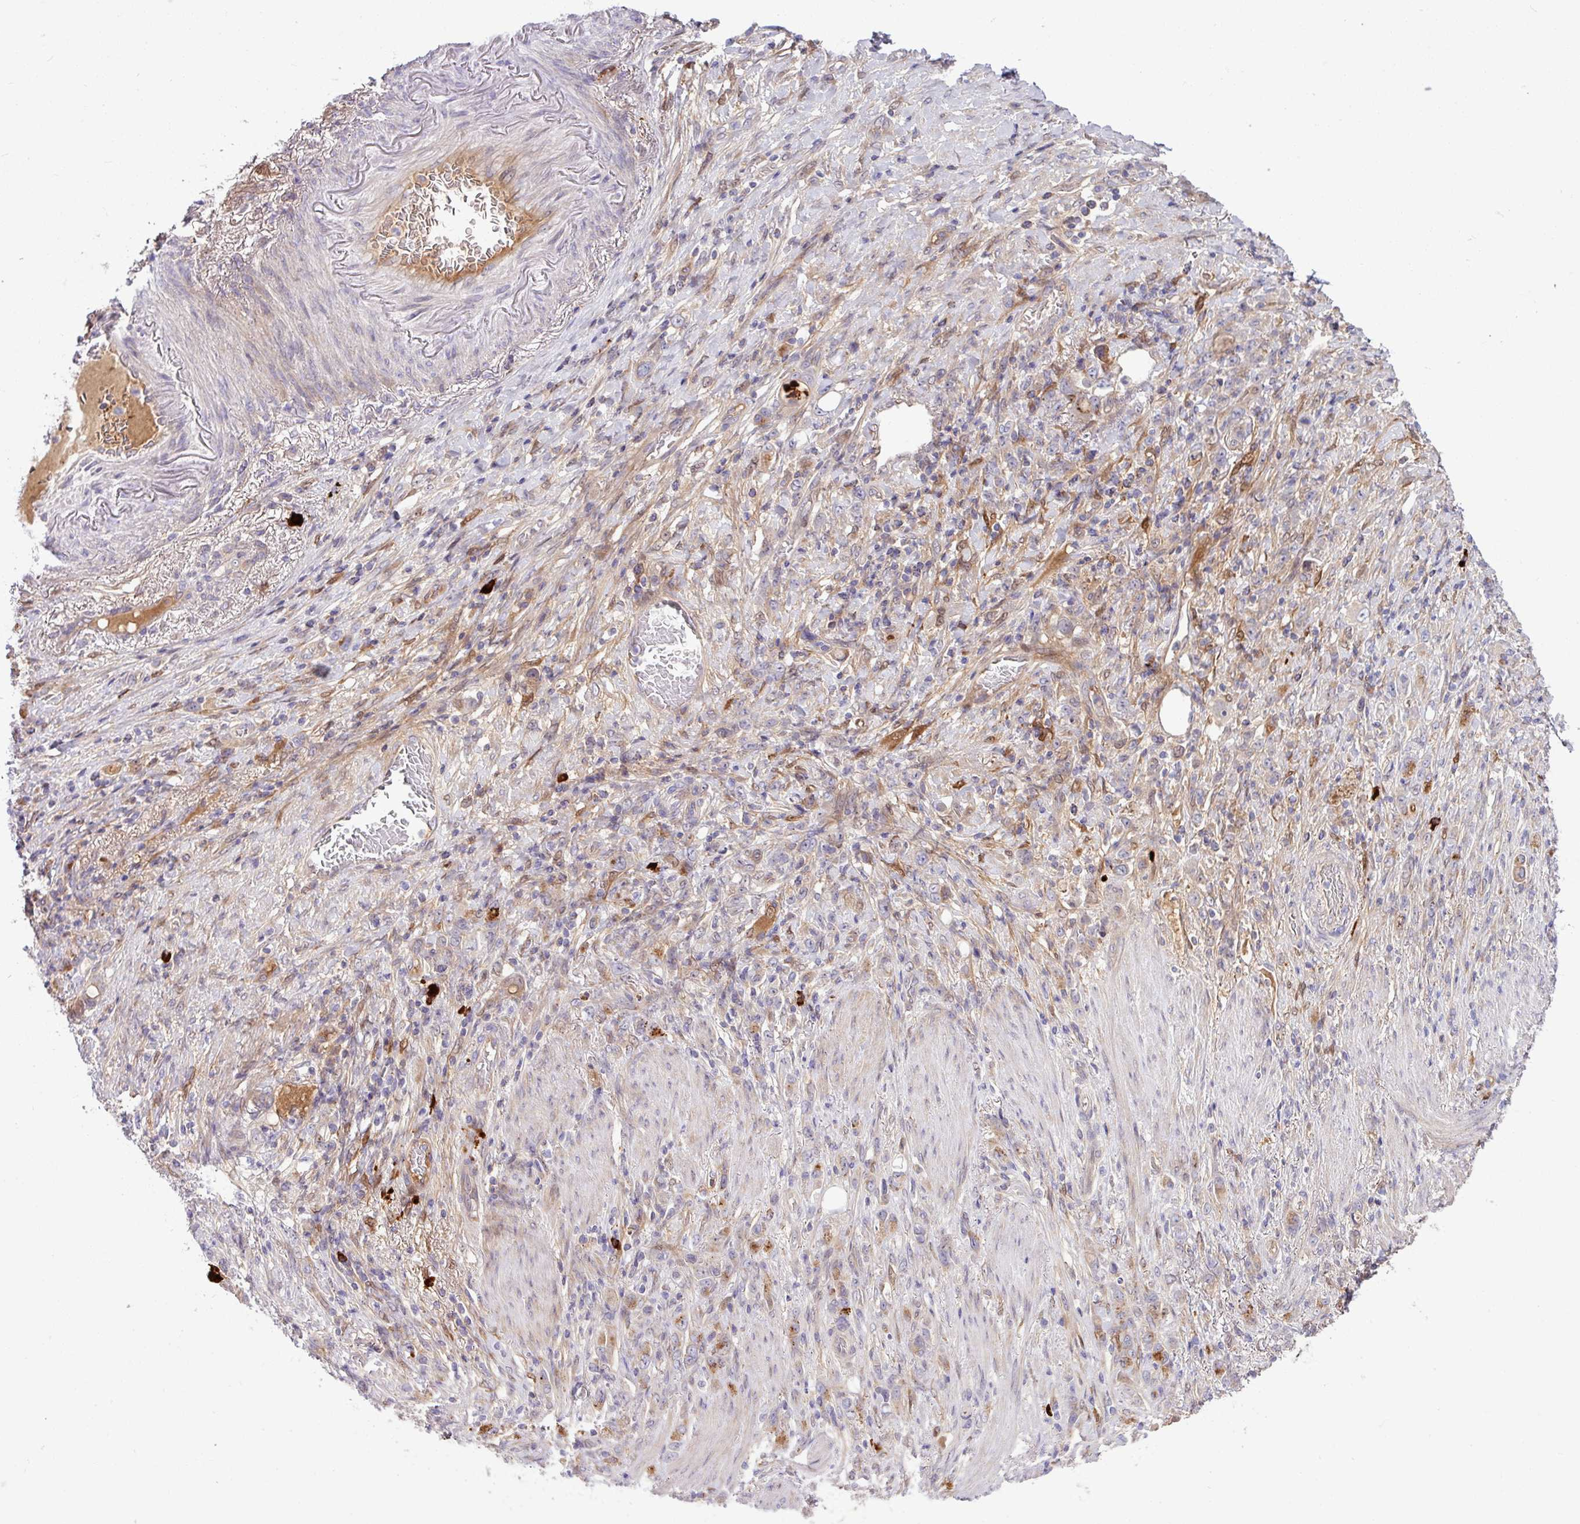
{"staining": {"intensity": "negative", "quantity": "none", "location": "none"}, "tissue": "stomach cancer", "cell_type": "Tumor cells", "image_type": "cancer", "snomed": [{"axis": "morphology", "description": "Adenocarcinoma, NOS"}, {"axis": "topography", "description": "Stomach"}], "caption": "An image of human stomach cancer is negative for staining in tumor cells. The staining was performed using DAB to visualize the protein expression in brown, while the nuclei were stained in blue with hematoxylin (Magnification: 20x).", "gene": "B4GALNT4", "patient": {"sex": "female", "age": 79}}